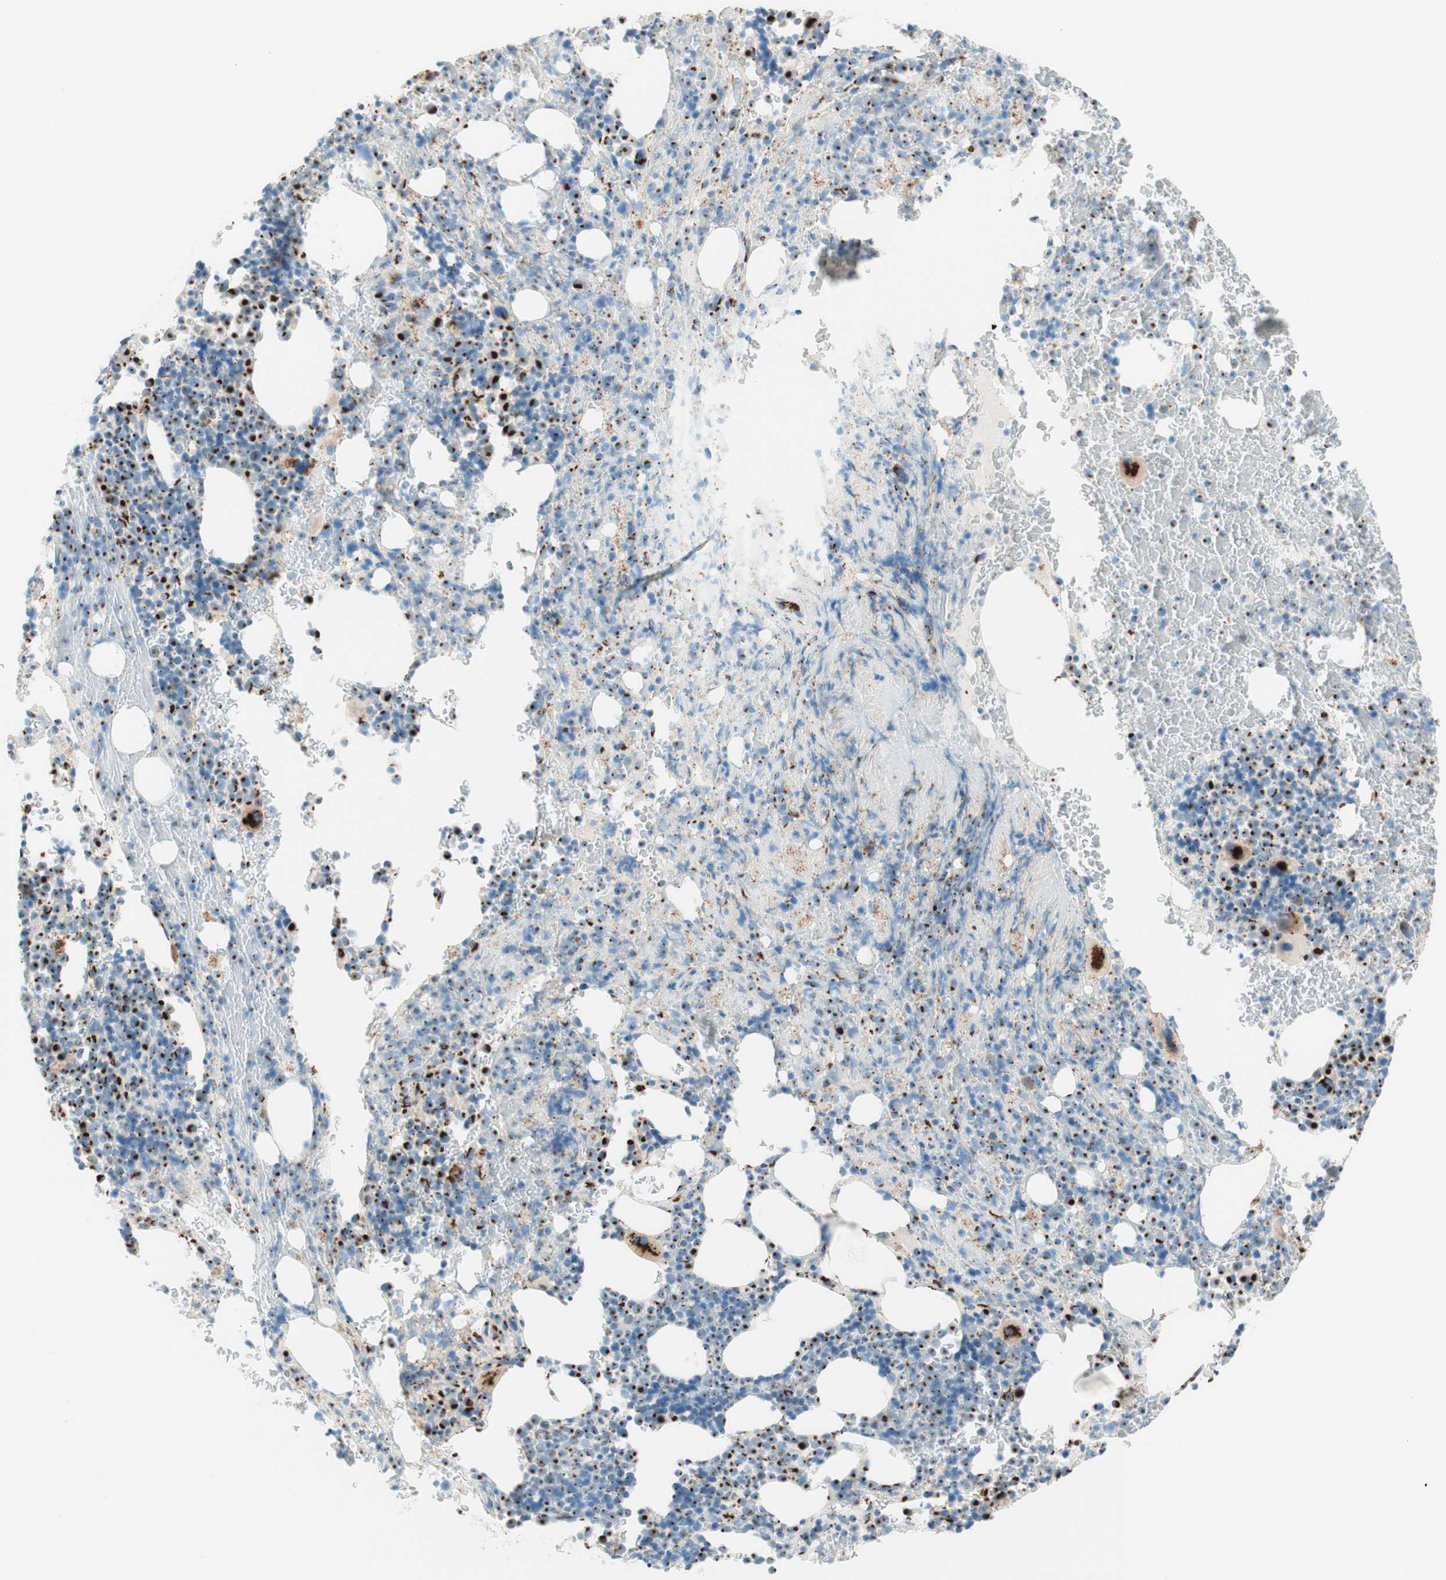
{"staining": {"intensity": "strong", "quantity": "<25%", "location": "cytoplasmic/membranous"}, "tissue": "bone marrow", "cell_type": "Hematopoietic cells", "image_type": "normal", "snomed": [{"axis": "morphology", "description": "Normal tissue, NOS"}, {"axis": "morphology", "description": "Inflammation, NOS"}, {"axis": "topography", "description": "Bone marrow"}], "caption": "An image of bone marrow stained for a protein reveals strong cytoplasmic/membranous brown staining in hematopoietic cells. (Brightfield microscopy of DAB IHC at high magnification).", "gene": "GOLGB1", "patient": {"sex": "male", "age": 72}}